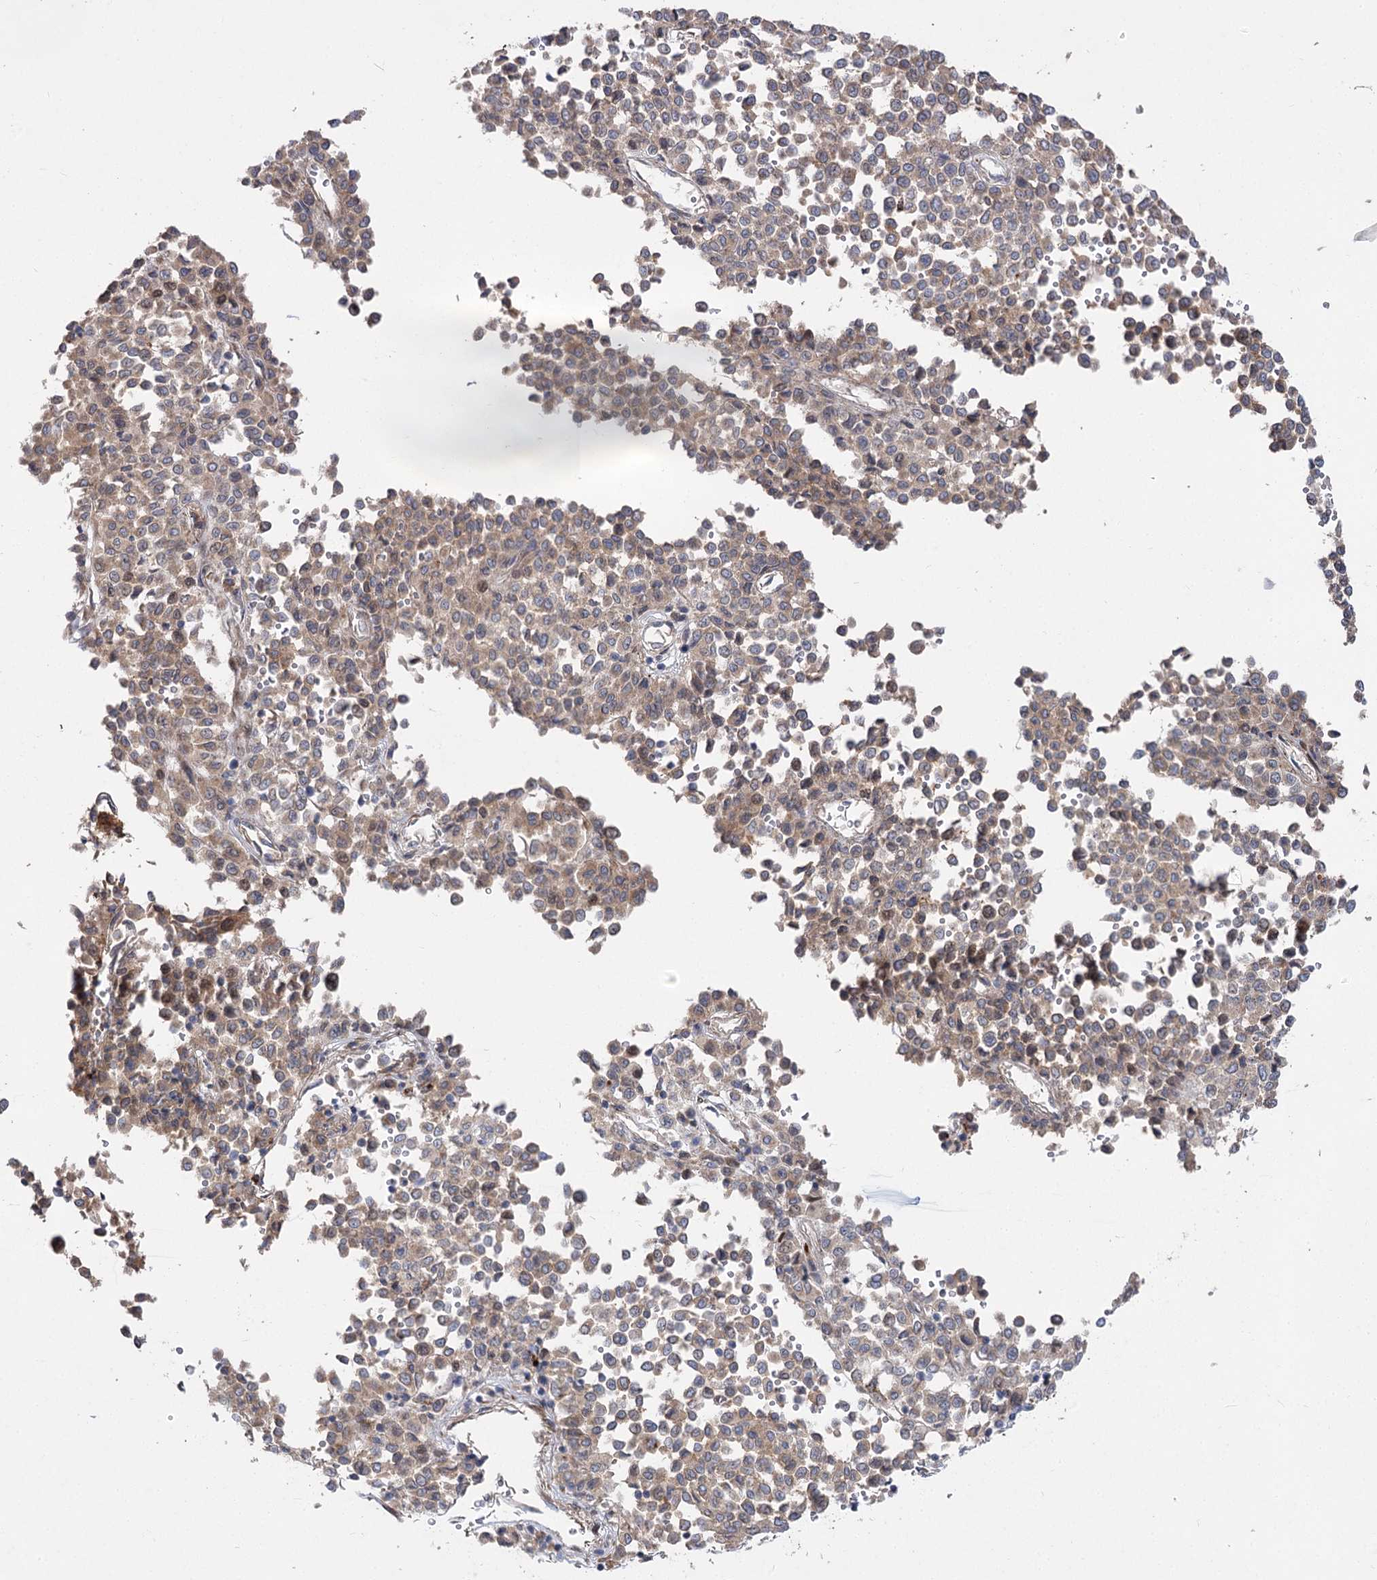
{"staining": {"intensity": "moderate", "quantity": ">75%", "location": "cytoplasmic/membranous"}, "tissue": "melanoma", "cell_type": "Tumor cells", "image_type": "cancer", "snomed": [{"axis": "morphology", "description": "Malignant melanoma, Metastatic site"}, {"axis": "topography", "description": "Pancreas"}], "caption": "Protein analysis of melanoma tissue demonstrates moderate cytoplasmic/membranous expression in approximately >75% of tumor cells.", "gene": "SH3BP5L", "patient": {"sex": "female", "age": 30}}